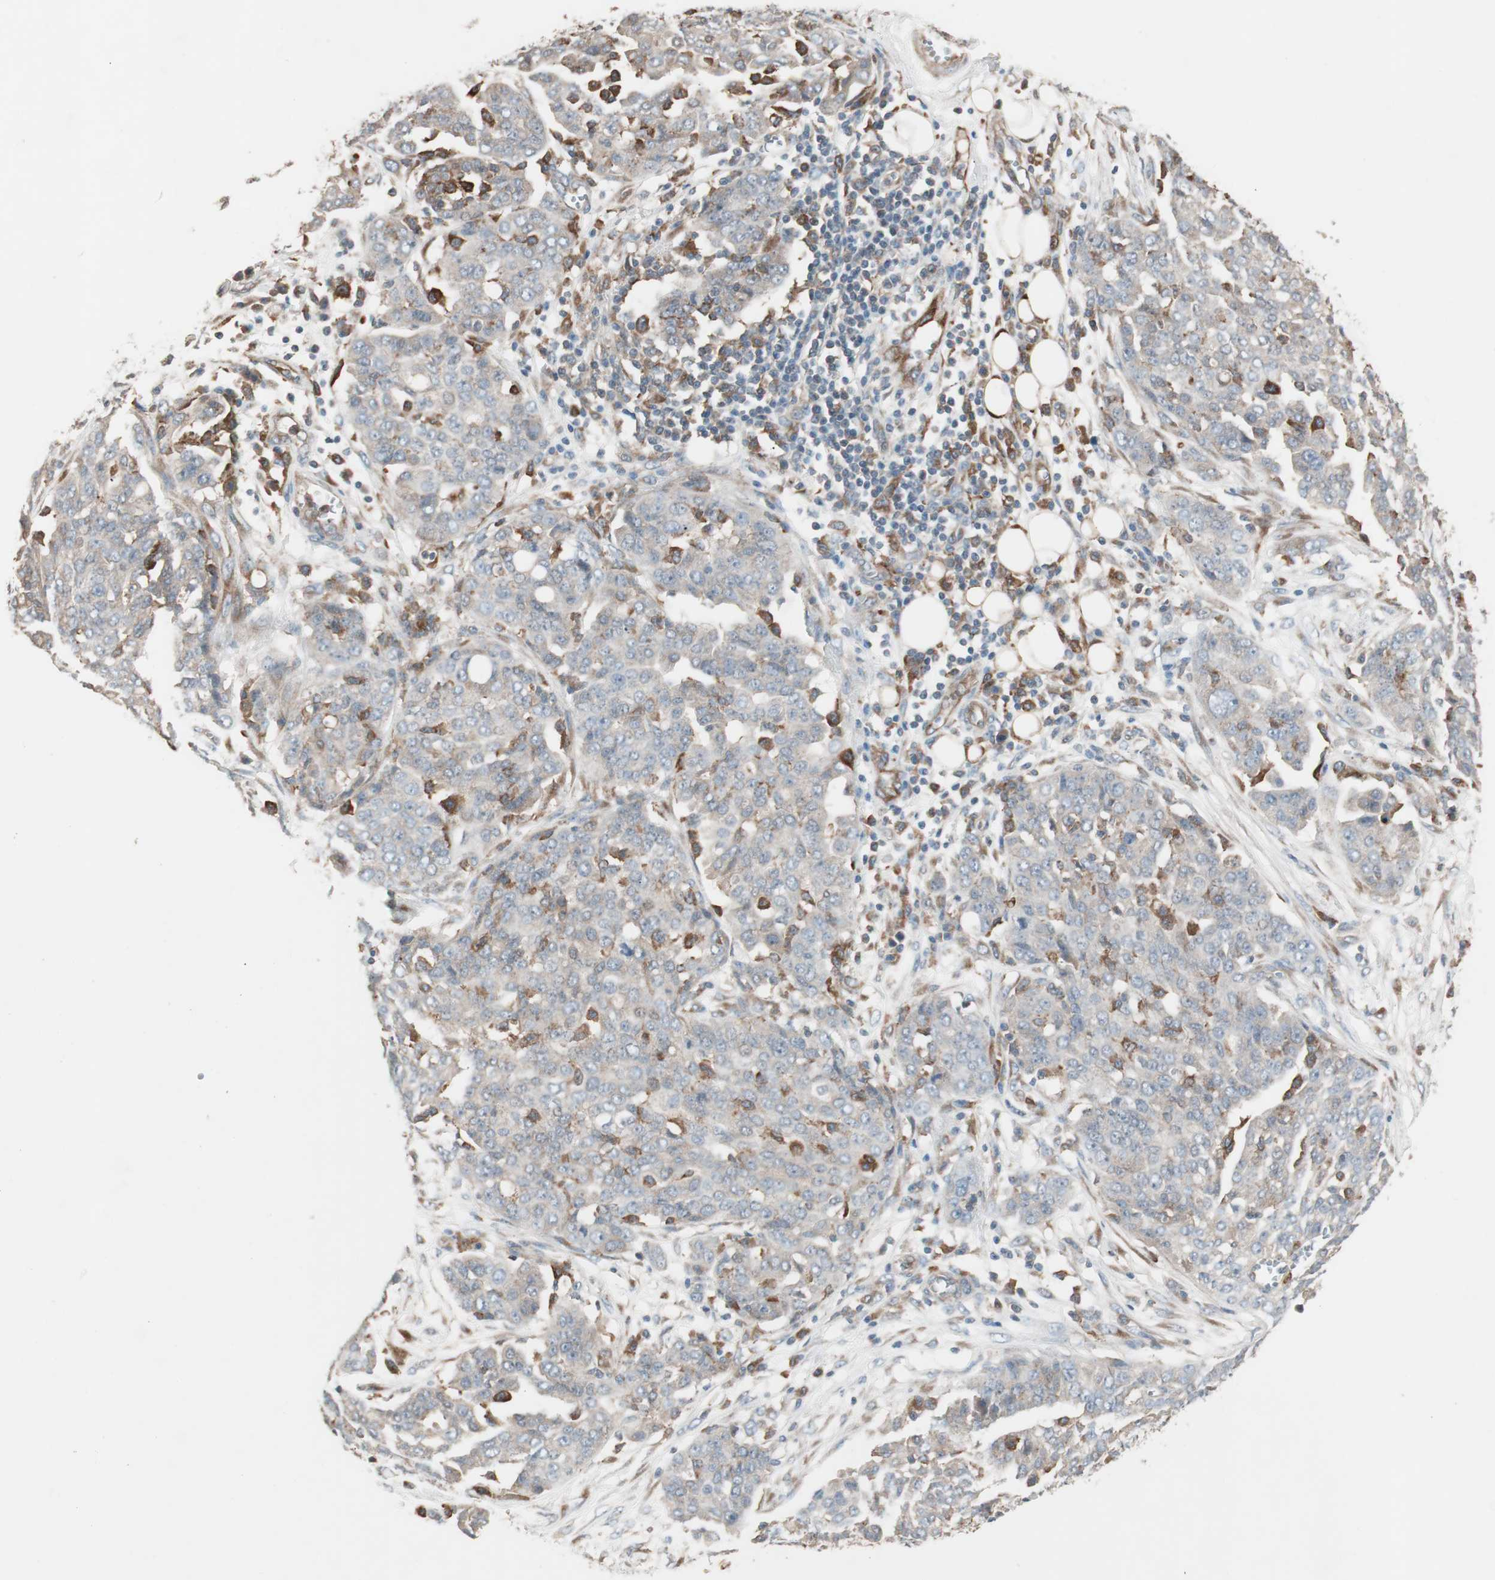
{"staining": {"intensity": "weak", "quantity": ">75%", "location": "cytoplasmic/membranous"}, "tissue": "ovarian cancer", "cell_type": "Tumor cells", "image_type": "cancer", "snomed": [{"axis": "morphology", "description": "Cystadenocarcinoma, serous, NOS"}, {"axis": "topography", "description": "Soft tissue"}, {"axis": "topography", "description": "Ovary"}], "caption": "Weak cytoplasmic/membranous expression for a protein is seen in about >75% of tumor cells of ovarian cancer (serous cystadenocarcinoma) using immunohistochemistry (IHC).", "gene": "STAB1", "patient": {"sex": "female", "age": 57}}